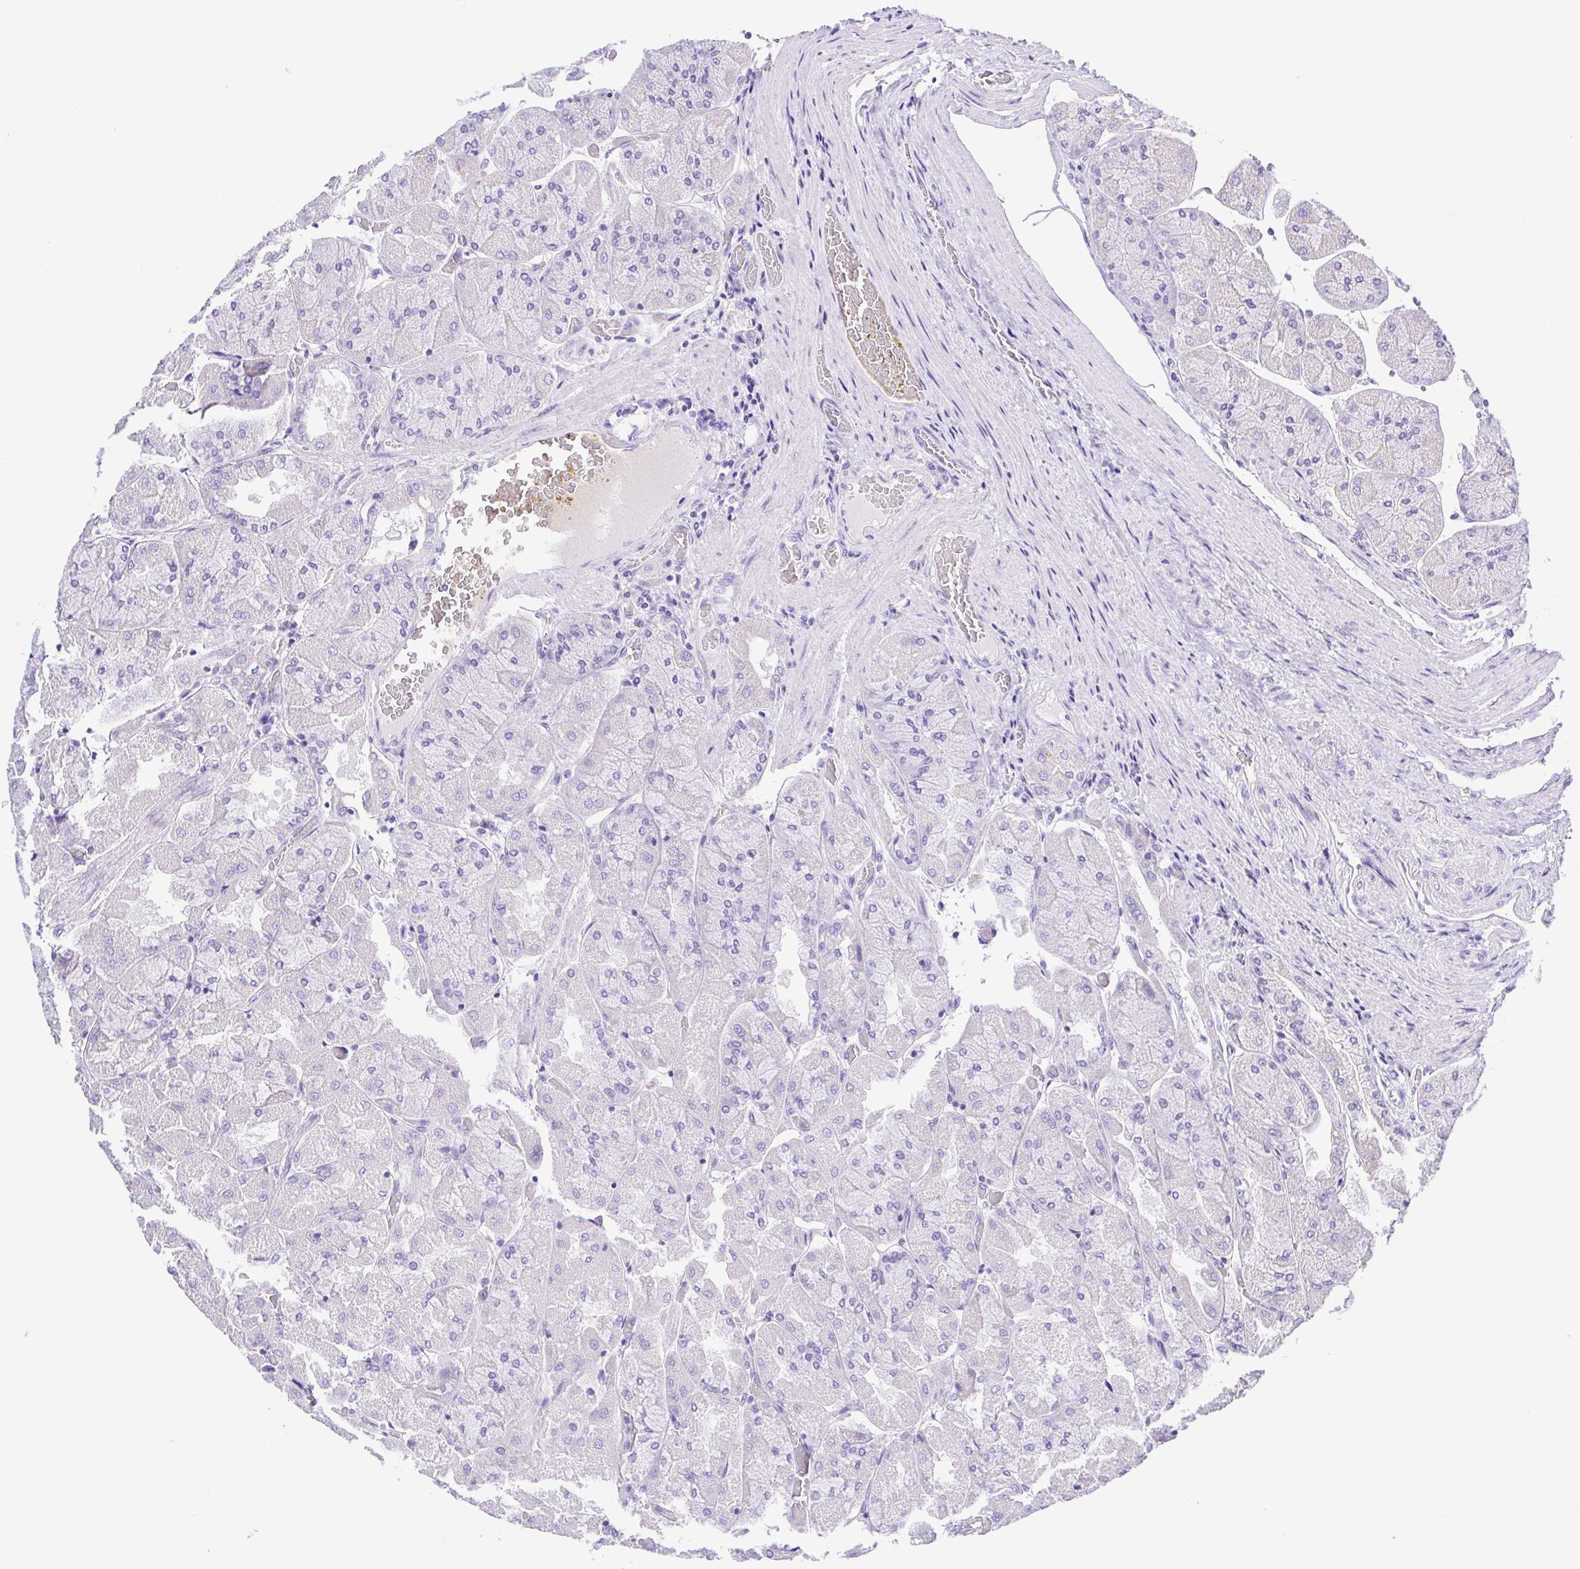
{"staining": {"intensity": "negative", "quantity": "none", "location": "none"}, "tissue": "stomach", "cell_type": "Glandular cells", "image_type": "normal", "snomed": [{"axis": "morphology", "description": "Normal tissue, NOS"}, {"axis": "topography", "description": "Stomach"}], "caption": "Immunohistochemistry (IHC) image of unremarkable stomach stained for a protein (brown), which reveals no positivity in glandular cells.", "gene": "CD72", "patient": {"sex": "female", "age": 61}}